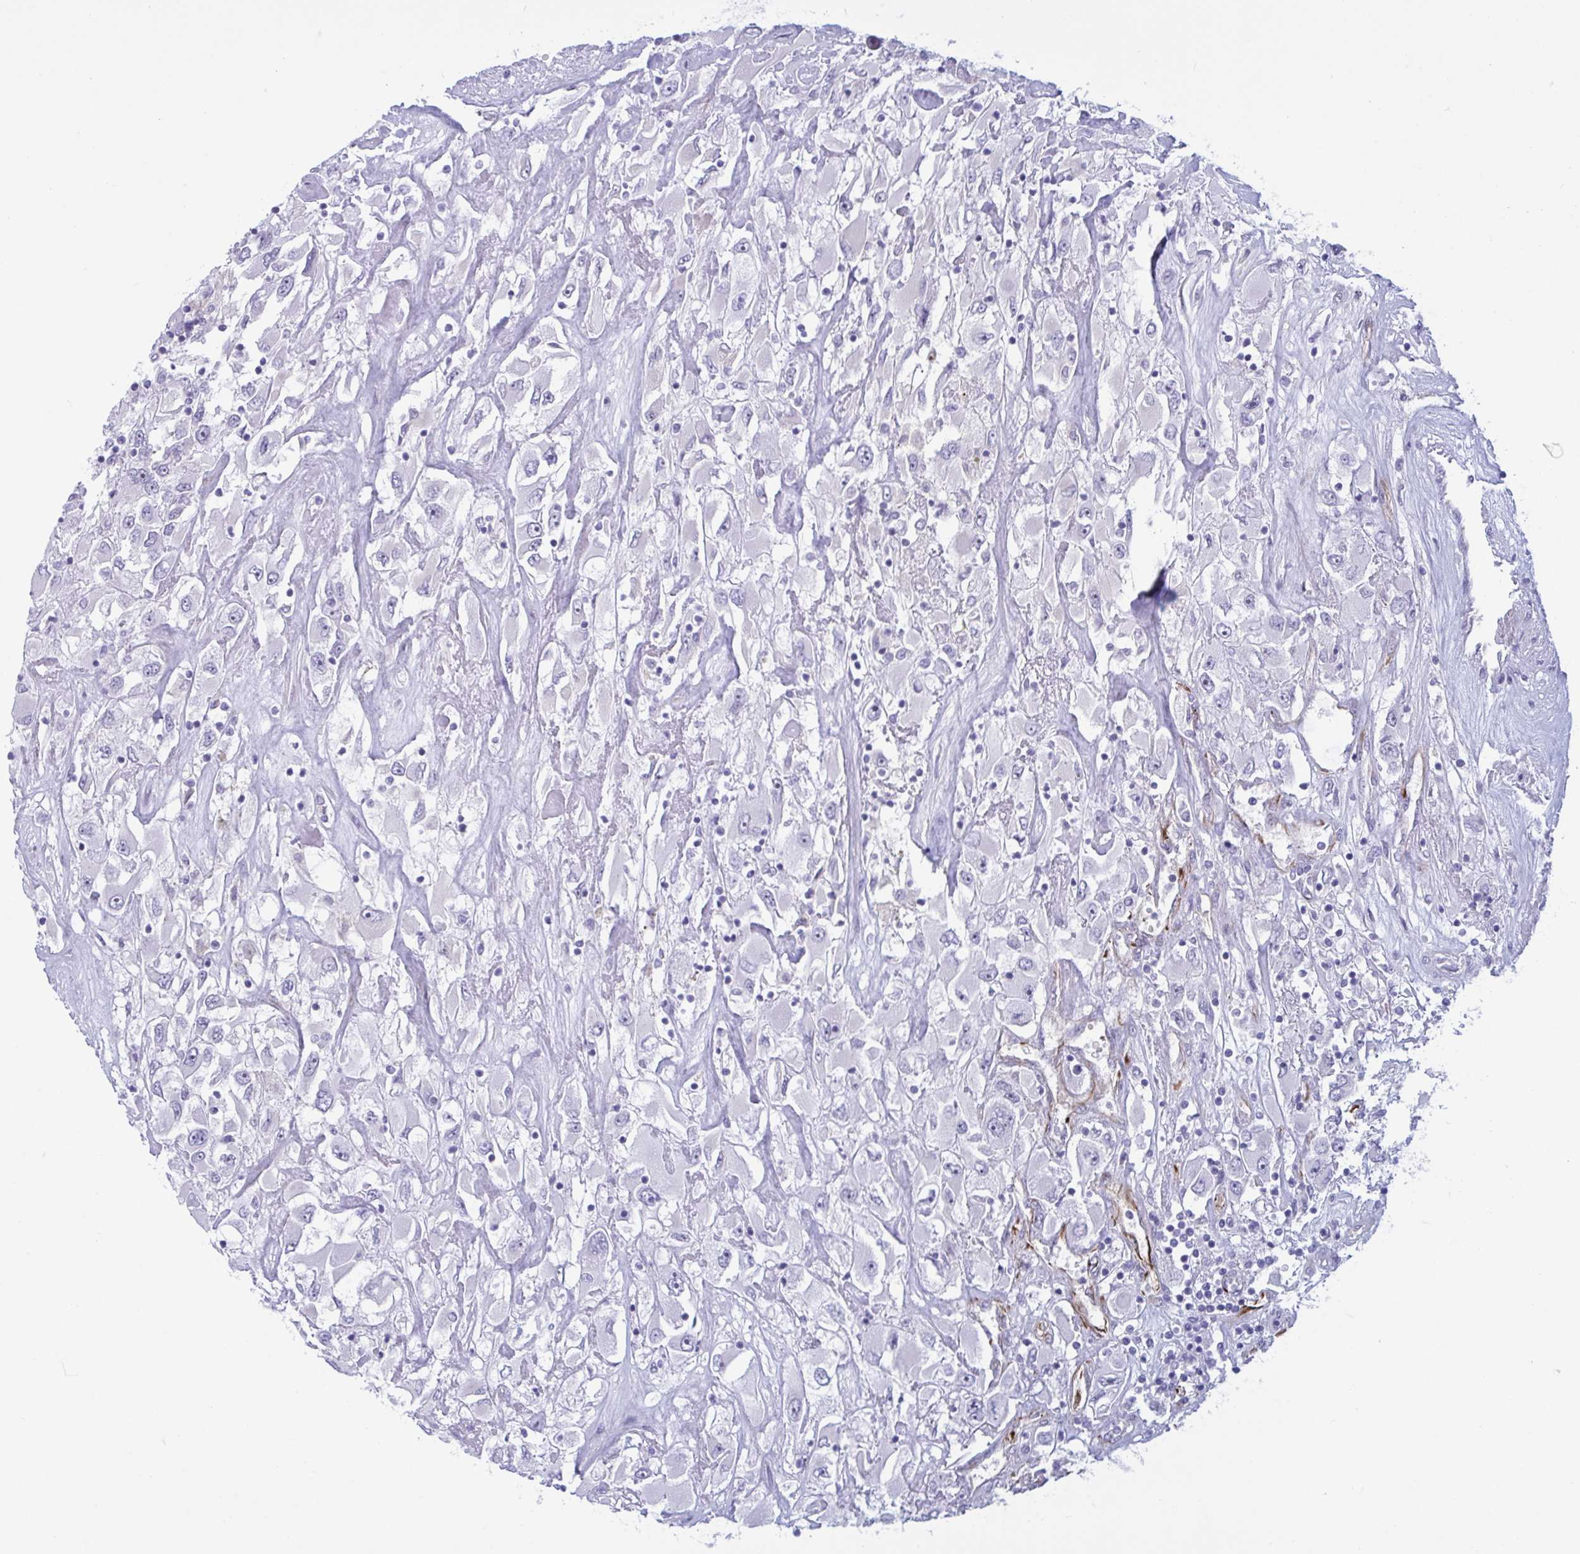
{"staining": {"intensity": "negative", "quantity": "none", "location": "none"}, "tissue": "renal cancer", "cell_type": "Tumor cells", "image_type": "cancer", "snomed": [{"axis": "morphology", "description": "Adenocarcinoma, NOS"}, {"axis": "topography", "description": "Kidney"}], "caption": "Renal cancer was stained to show a protein in brown. There is no significant staining in tumor cells. (DAB (3,3'-diaminobenzidine) immunohistochemistry visualized using brightfield microscopy, high magnification).", "gene": "PRRT4", "patient": {"sex": "female", "age": 52}}